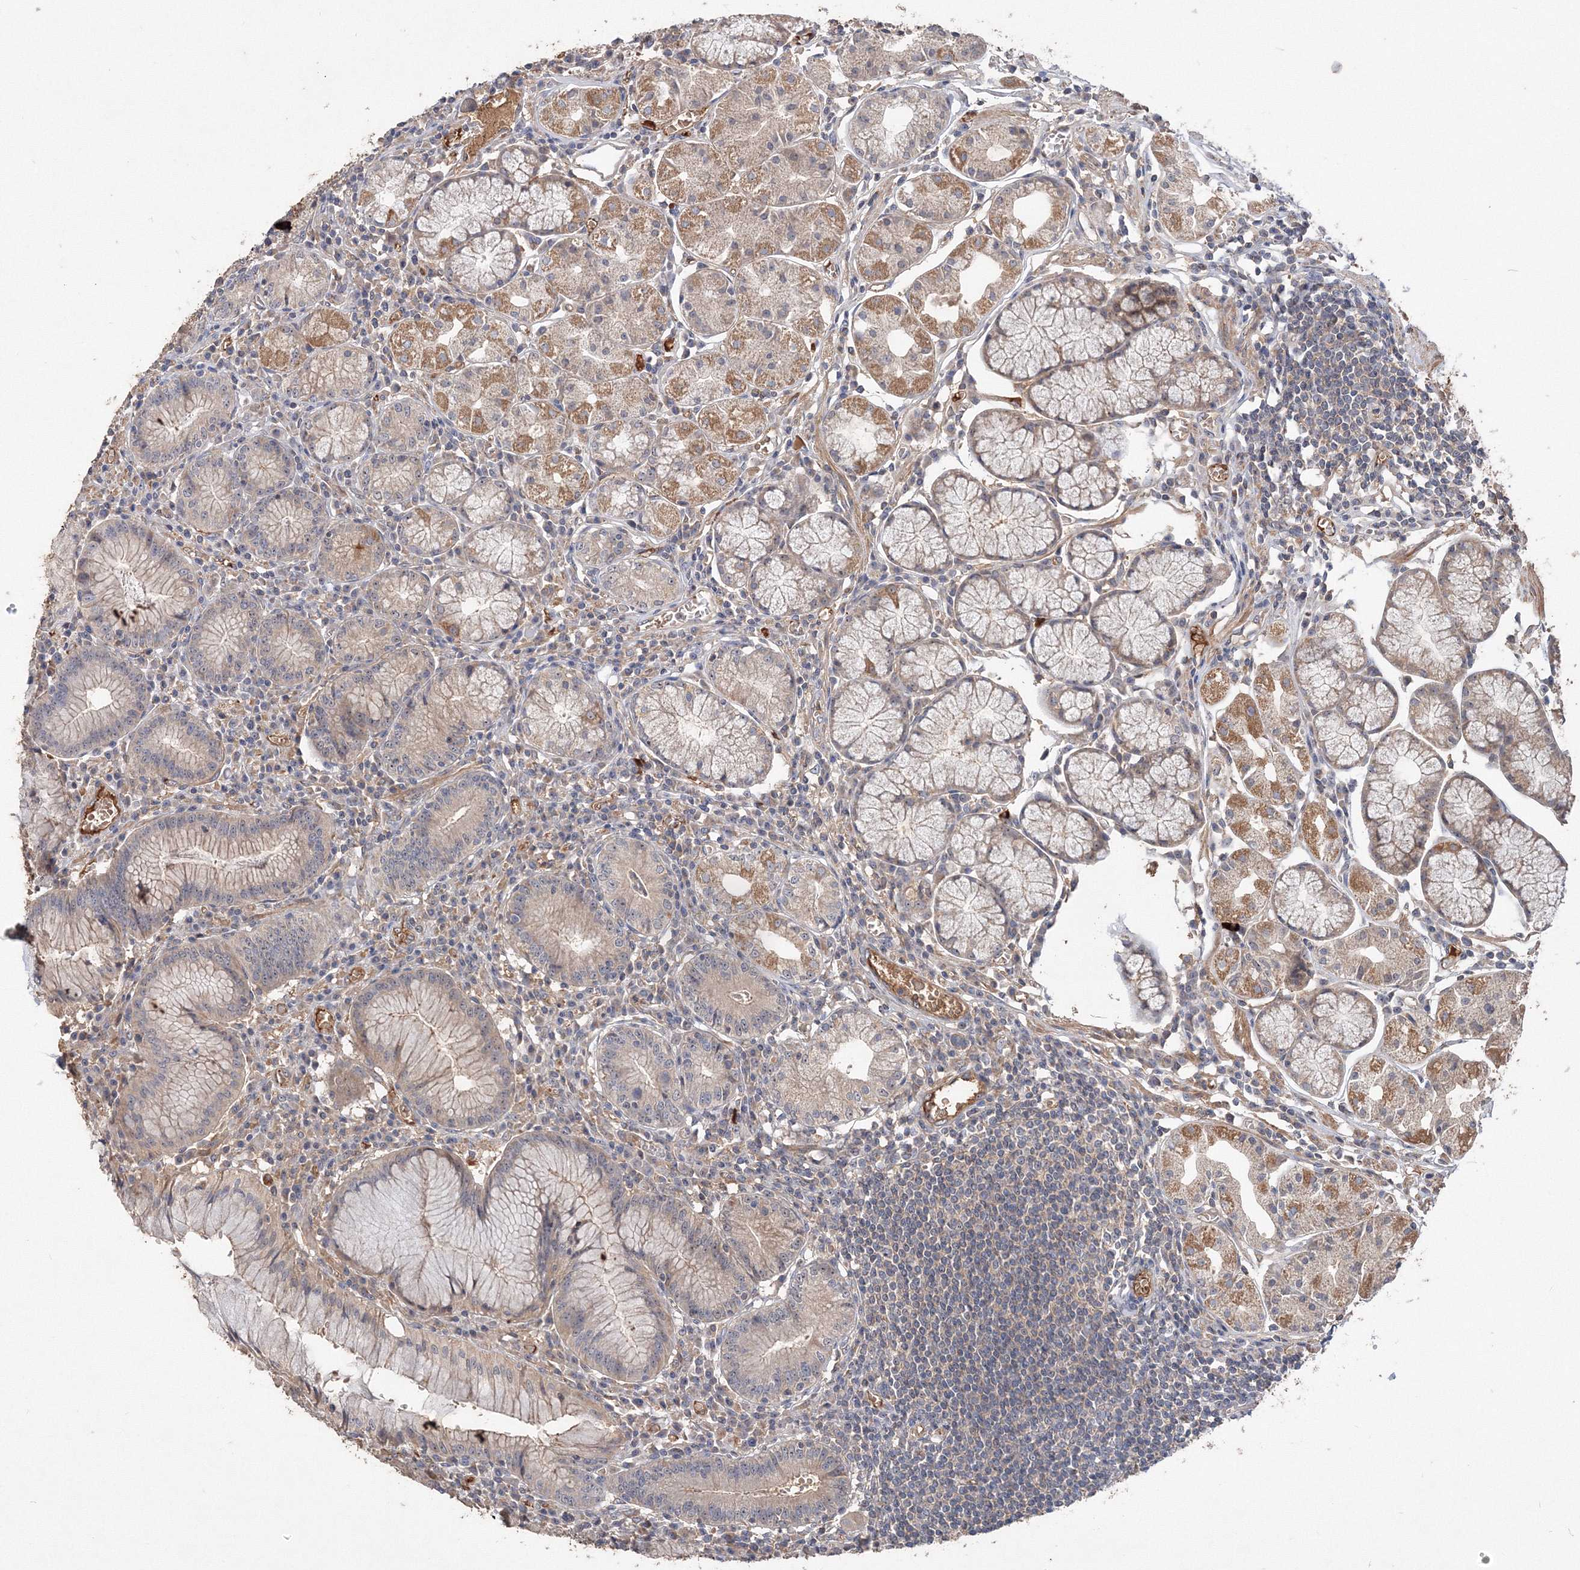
{"staining": {"intensity": "moderate", "quantity": "25%-75%", "location": "cytoplasmic/membranous"}, "tissue": "stomach", "cell_type": "Glandular cells", "image_type": "normal", "snomed": [{"axis": "morphology", "description": "Normal tissue, NOS"}, {"axis": "topography", "description": "Stomach"}], "caption": "Unremarkable stomach exhibits moderate cytoplasmic/membranous positivity in about 25%-75% of glandular cells Using DAB (brown) and hematoxylin (blue) stains, captured at high magnification using brightfield microscopy..", "gene": "GRINA", "patient": {"sex": "male", "age": 55}}